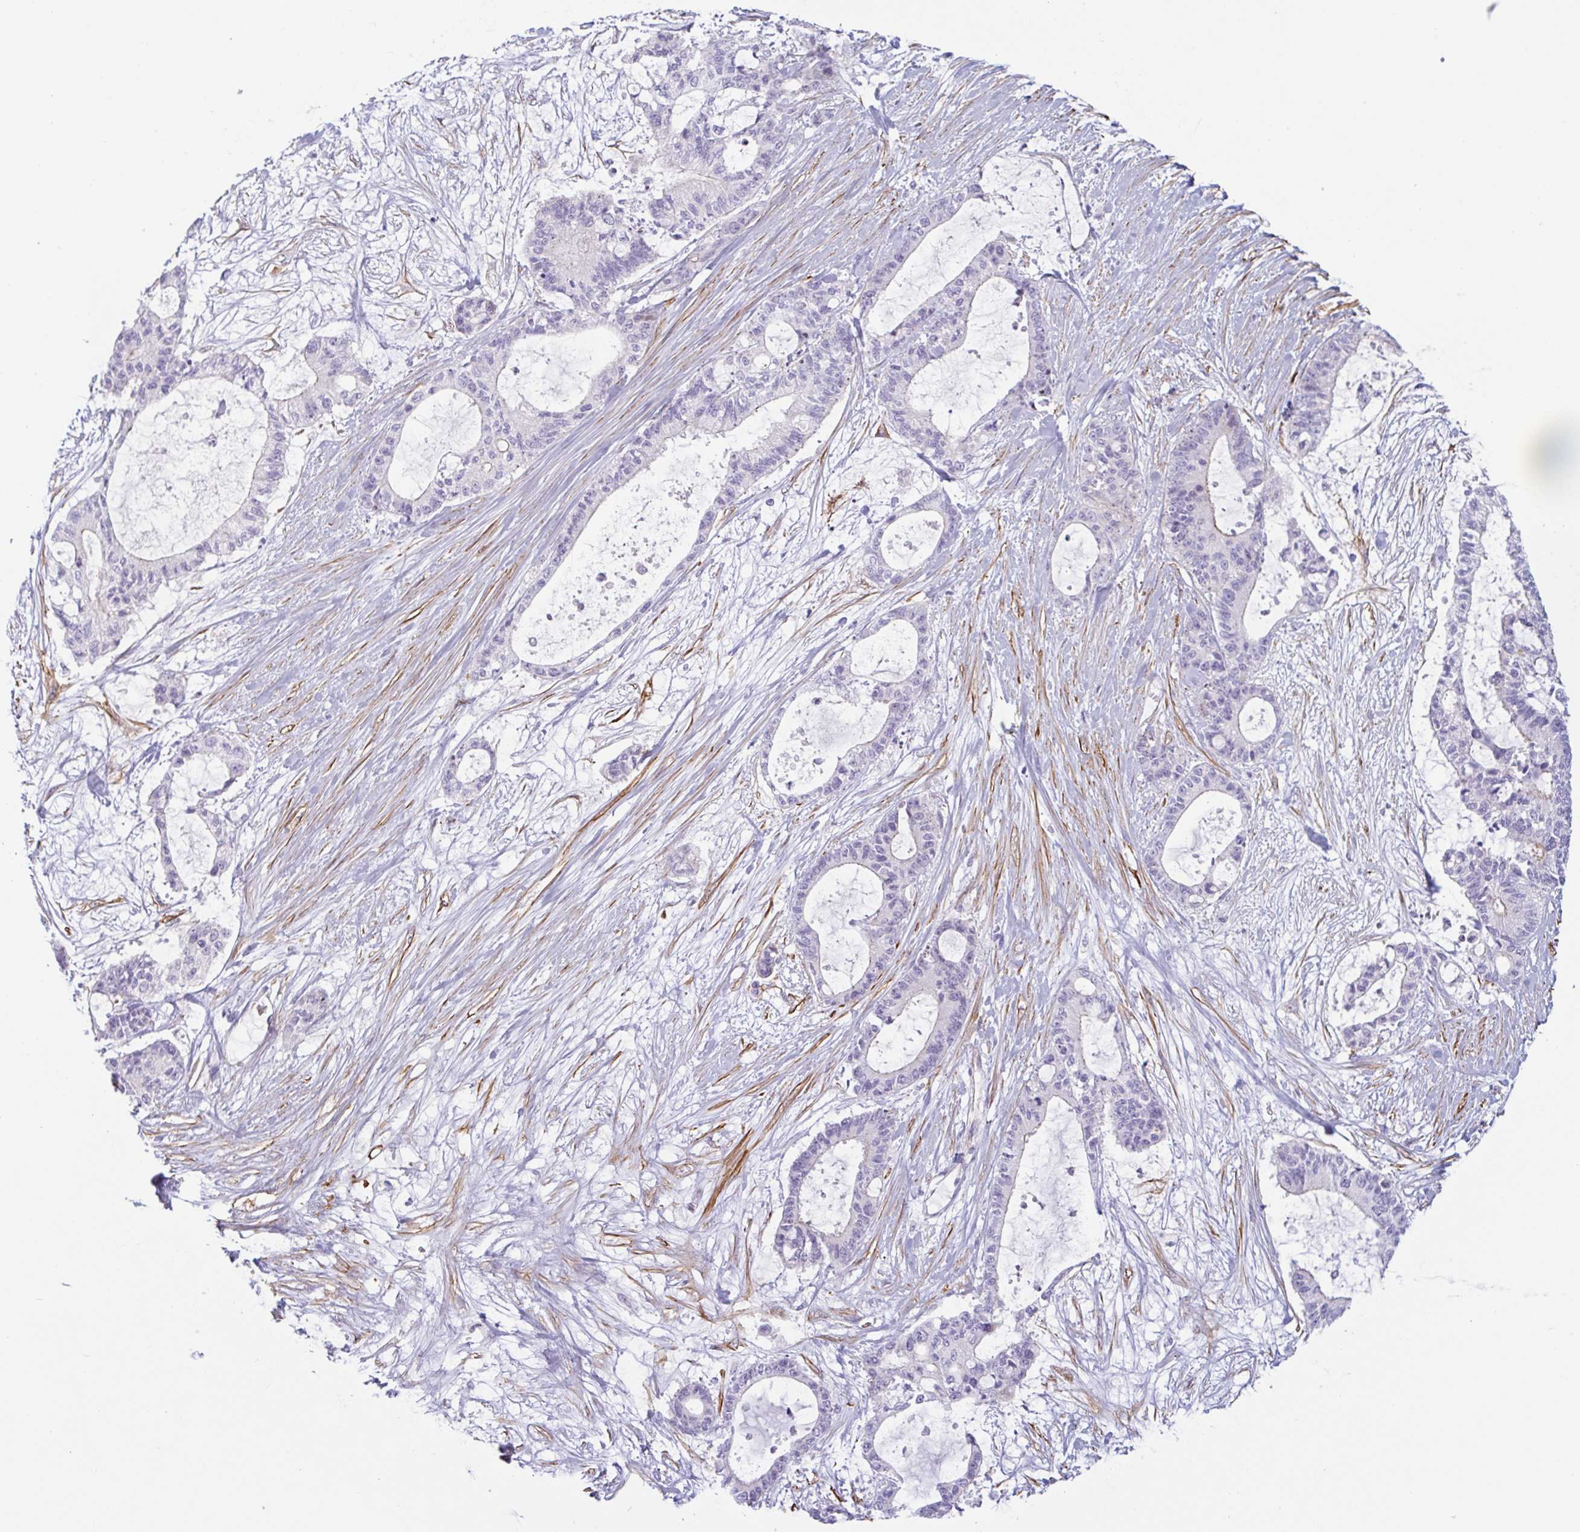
{"staining": {"intensity": "moderate", "quantity": "<25%", "location": "cytoplasmic/membranous"}, "tissue": "liver cancer", "cell_type": "Tumor cells", "image_type": "cancer", "snomed": [{"axis": "morphology", "description": "Normal tissue, NOS"}, {"axis": "morphology", "description": "Cholangiocarcinoma"}, {"axis": "topography", "description": "Liver"}, {"axis": "topography", "description": "Peripheral nerve tissue"}], "caption": "IHC histopathology image of neoplastic tissue: liver cancer stained using IHC reveals low levels of moderate protein expression localized specifically in the cytoplasmic/membranous of tumor cells, appearing as a cytoplasmic/membranous brown color.", "gene": "MYH10", "patient": {"sex": "female", "age": 73}}